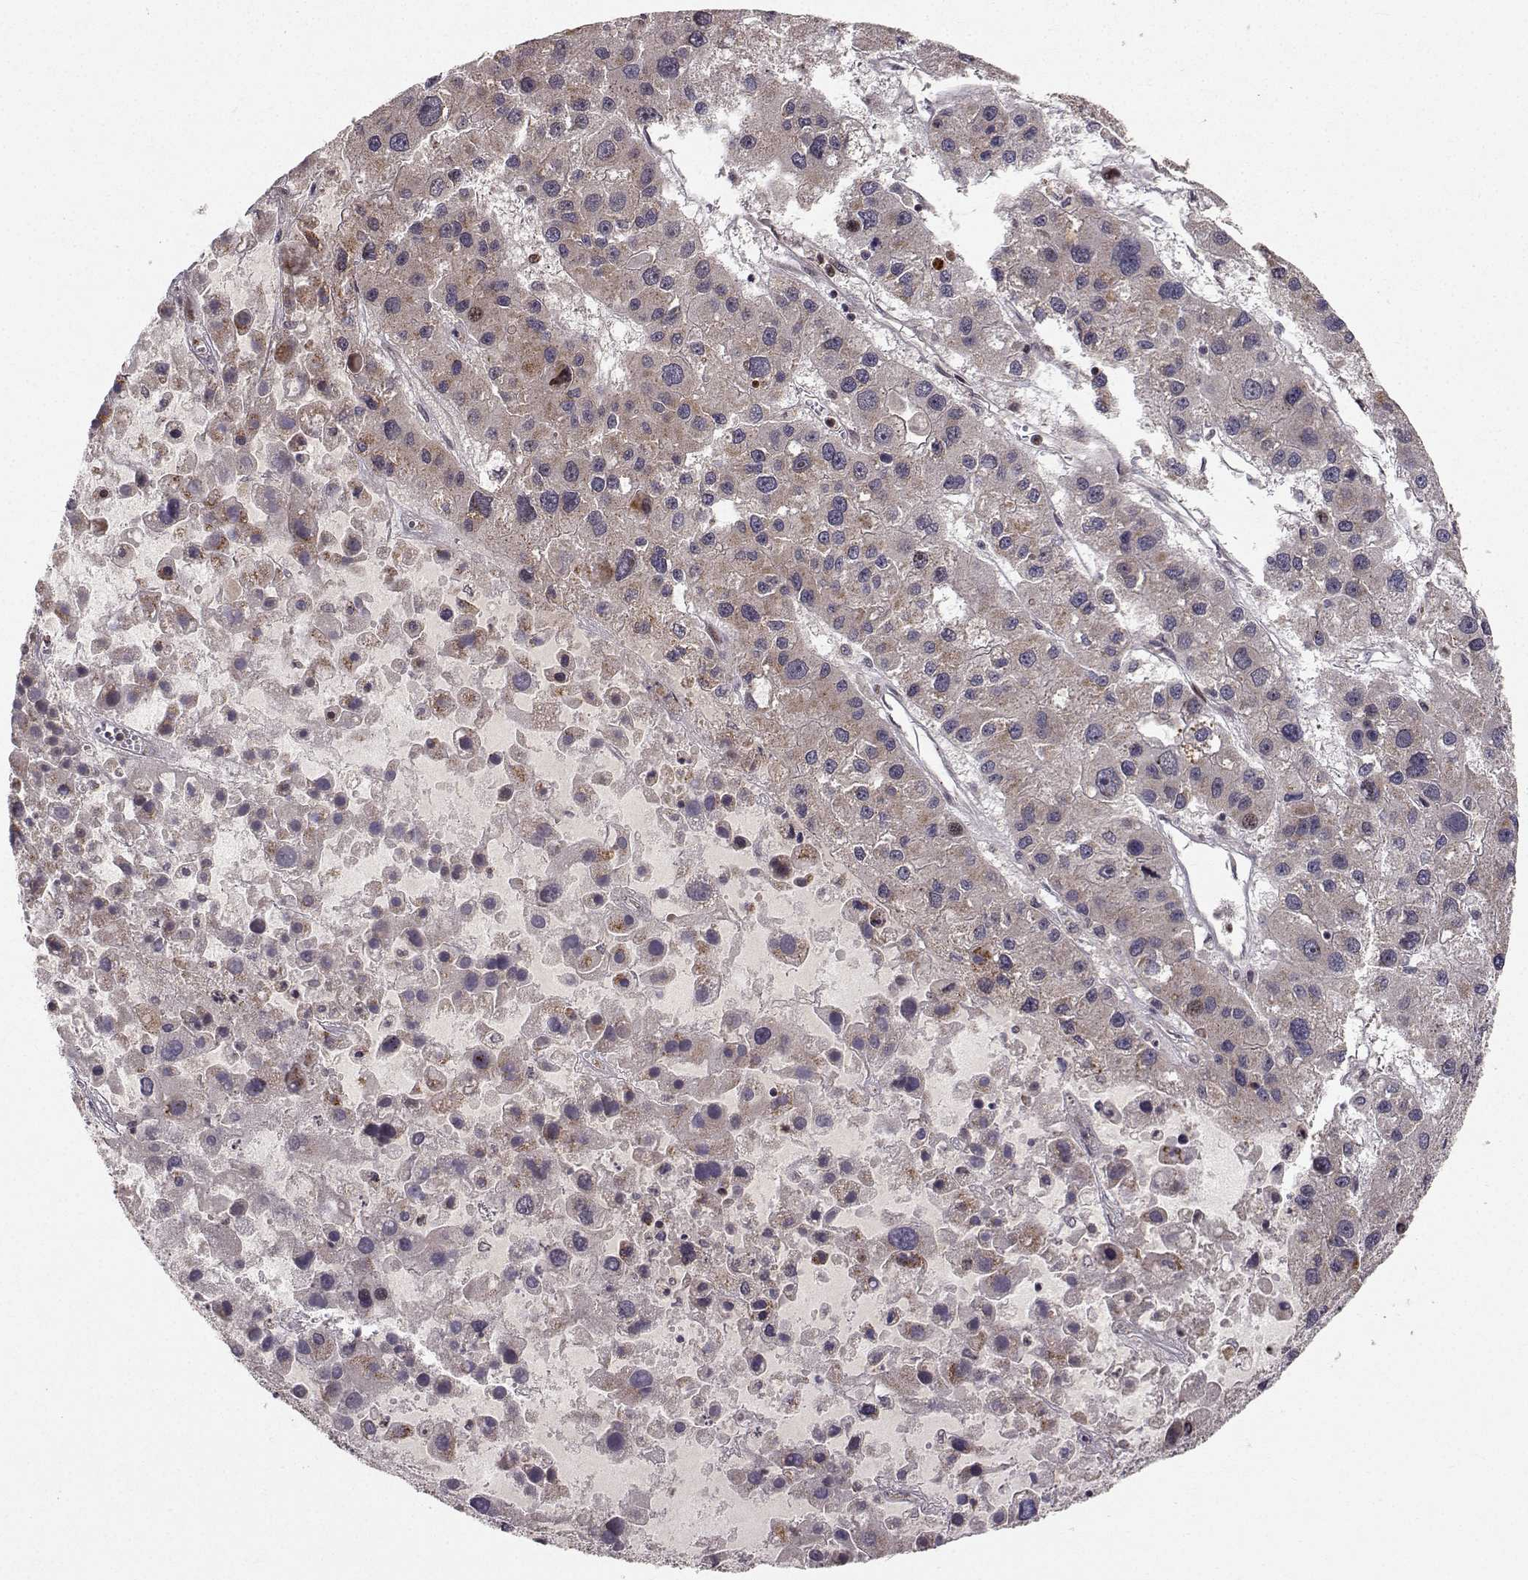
{"staining": {"intensity": "moderate", "quantity": "<25%", "location": "cytoplasmic/membranous"}, "tissue": "liver cancer", "cell_type": "Tumor cells", "image_type": "cancer", "snomed": [{"axis": "morphology", "description": "Carcinoma, Hepatocellular, NOS"}, {"axis": "topography", "description": "Liver"}], "caption": "IHC histopathology image of neoplastic tissue: hepatocellular carcinoma (liver) stained using IHC shows low levels of moderate protein expression localized specifically in the cytoplasmic/membranous of tumor cells, appearing as a cytoplasmic/membranous brown color.", "gene": "APC", "patient": {"sex": "male", "age": 73}}